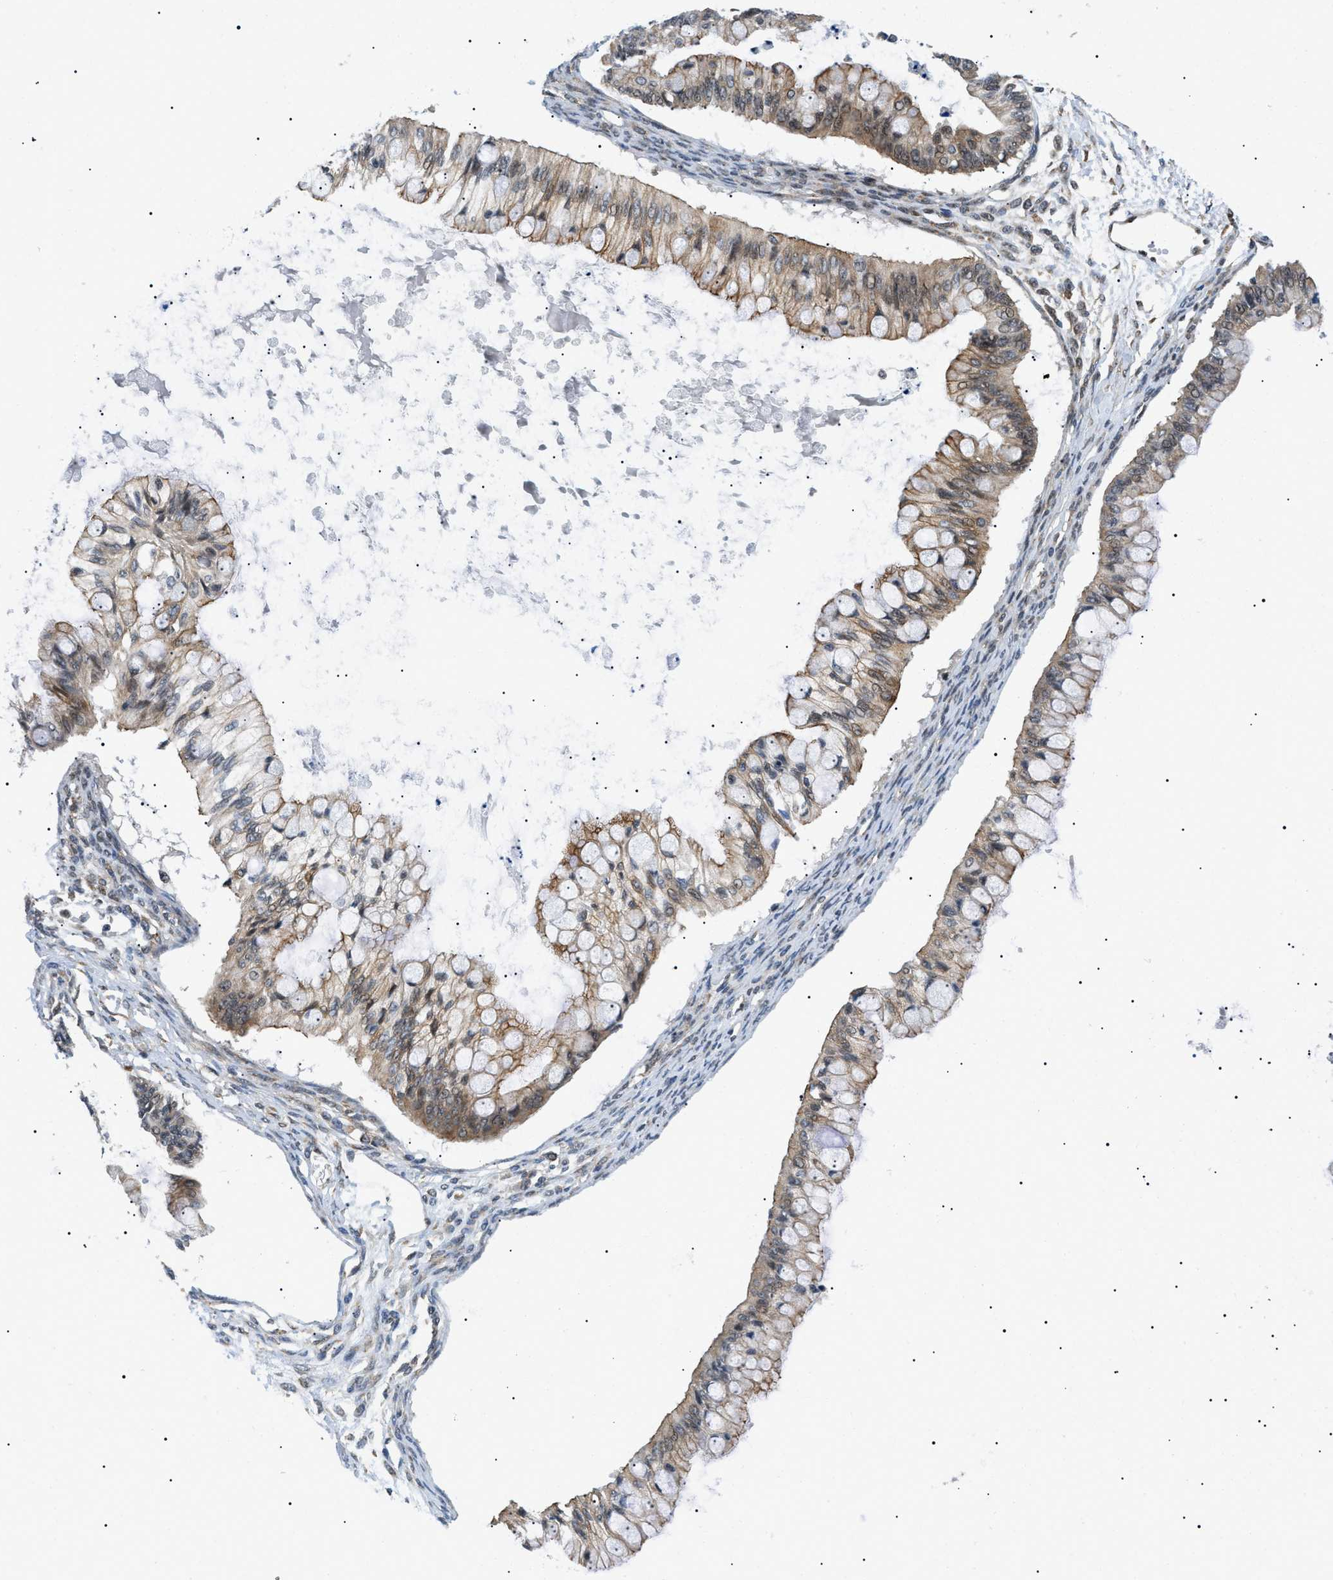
{"staining": {"intensity": "moderate", "quantity": ">75%", "location": "cytoplasmic/membranous"}, "tissue": "ovarian cancer", "cell_type": "Tumor cells", "image_type": "cancer", "snomed": [{"axis": "morphology", "description": "Cystadenocarcinoma, mucinous, NOS"}, {"axis": "topography", "description": "Ovary"}], "caption": "Protein staining of ovarian mucinous cystadenocarcinoma tissue reveals moderate cytoplasmic/membranous positivity in approximately >75% of tumor cells.", "gene": "CWC25", "patient": {"sex": "female", "age": 57}}